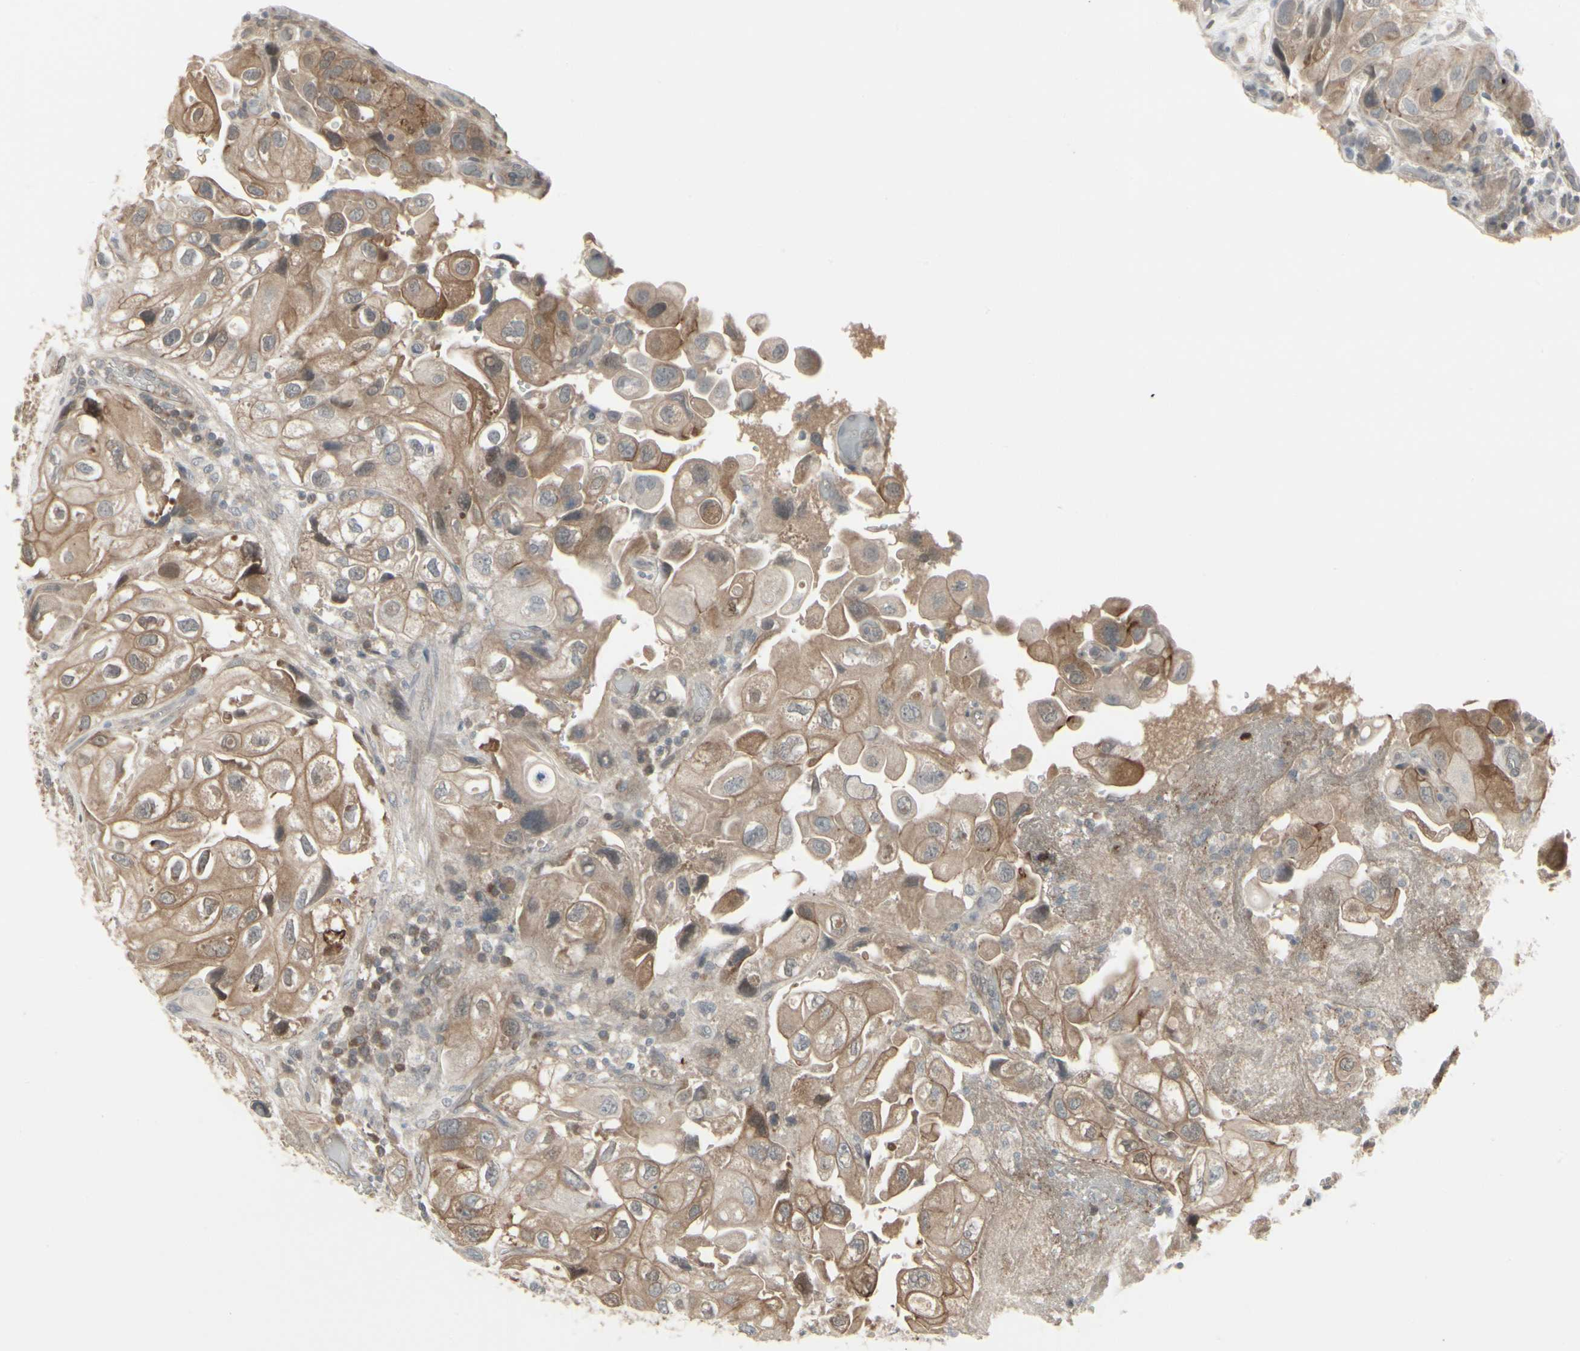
{"staining": {"intensity": "moderate", "quantity": ">75%", "location": "cytoplasmic/membranous"}, "tissue": "urothelial cancer", "cell_type": "Tumor cells", "image_type": "cancer", "snomed": [{"axis": "morphology", "description": "Urothelial carcinoma, High grade"}, {"axis": "topography", "description": "Urinary bladder"}], "caption": "A brown stain shows moderate cytoplasmic/membranous staining of a protein in urothelial cancer tumor cells.", "gene": "IGFBP6", "patient": {"sex": "female", "age": 64}}